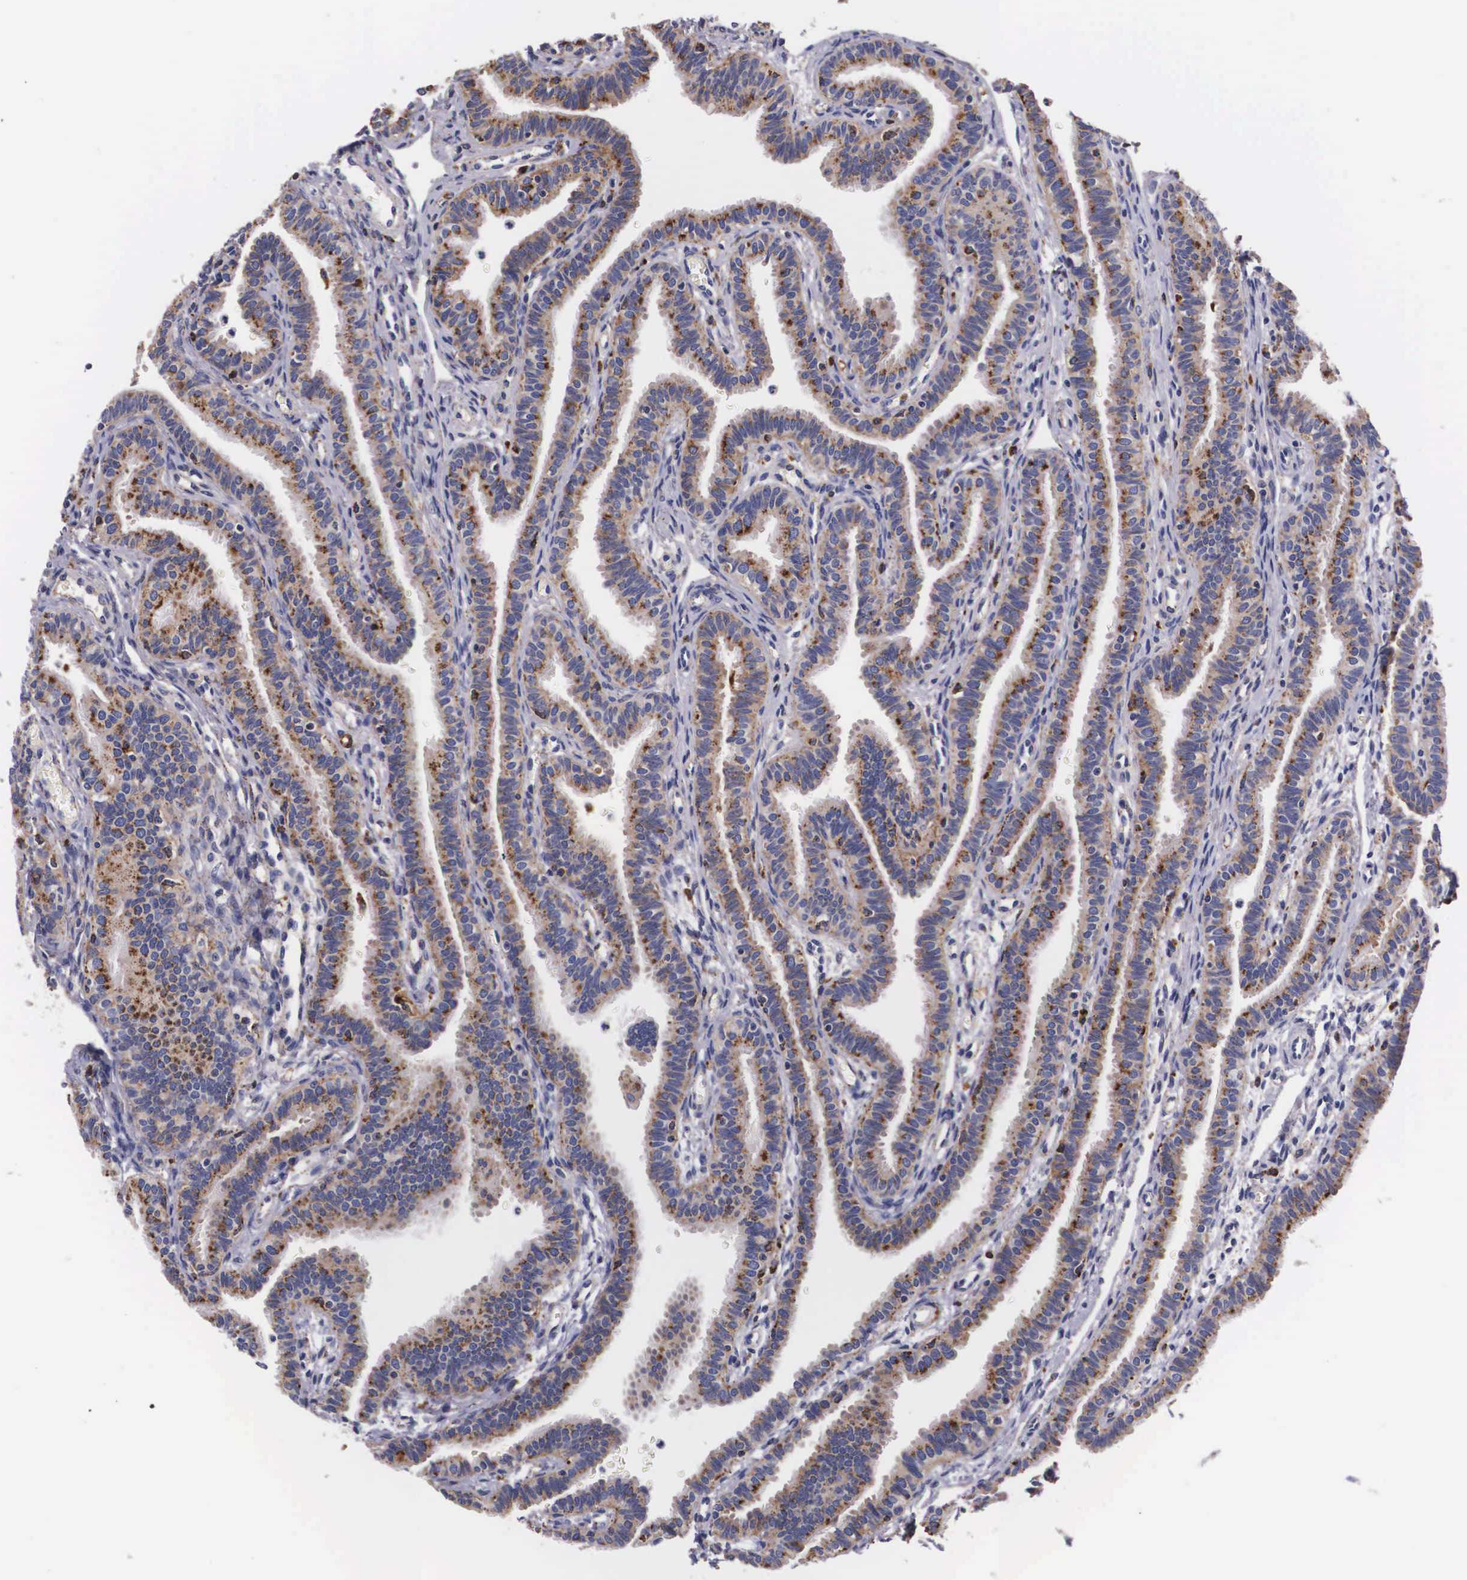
{"staining": {"intensity": "weak", "quantity": ">75%", "location": "cytoplasmic/membranous"}, "tissue": "fallopian tube", "cell_type": "Glandular cells", "image_type": "normal", "snomed": [{"axis": "morphology", "description": "Normal tissue, NOS"}, {"axis": "topography", "description": "Fallopian tube"}], "caption": "IHC histopathology image of normal human fallopian tube stained for a protein (brown), which exhibits low levels of weak cytoplasmic/membranous staining in approximately >75% of glandular cells.", "gene": "NAGA", "patient": {"sex": "female", "age": 32}}